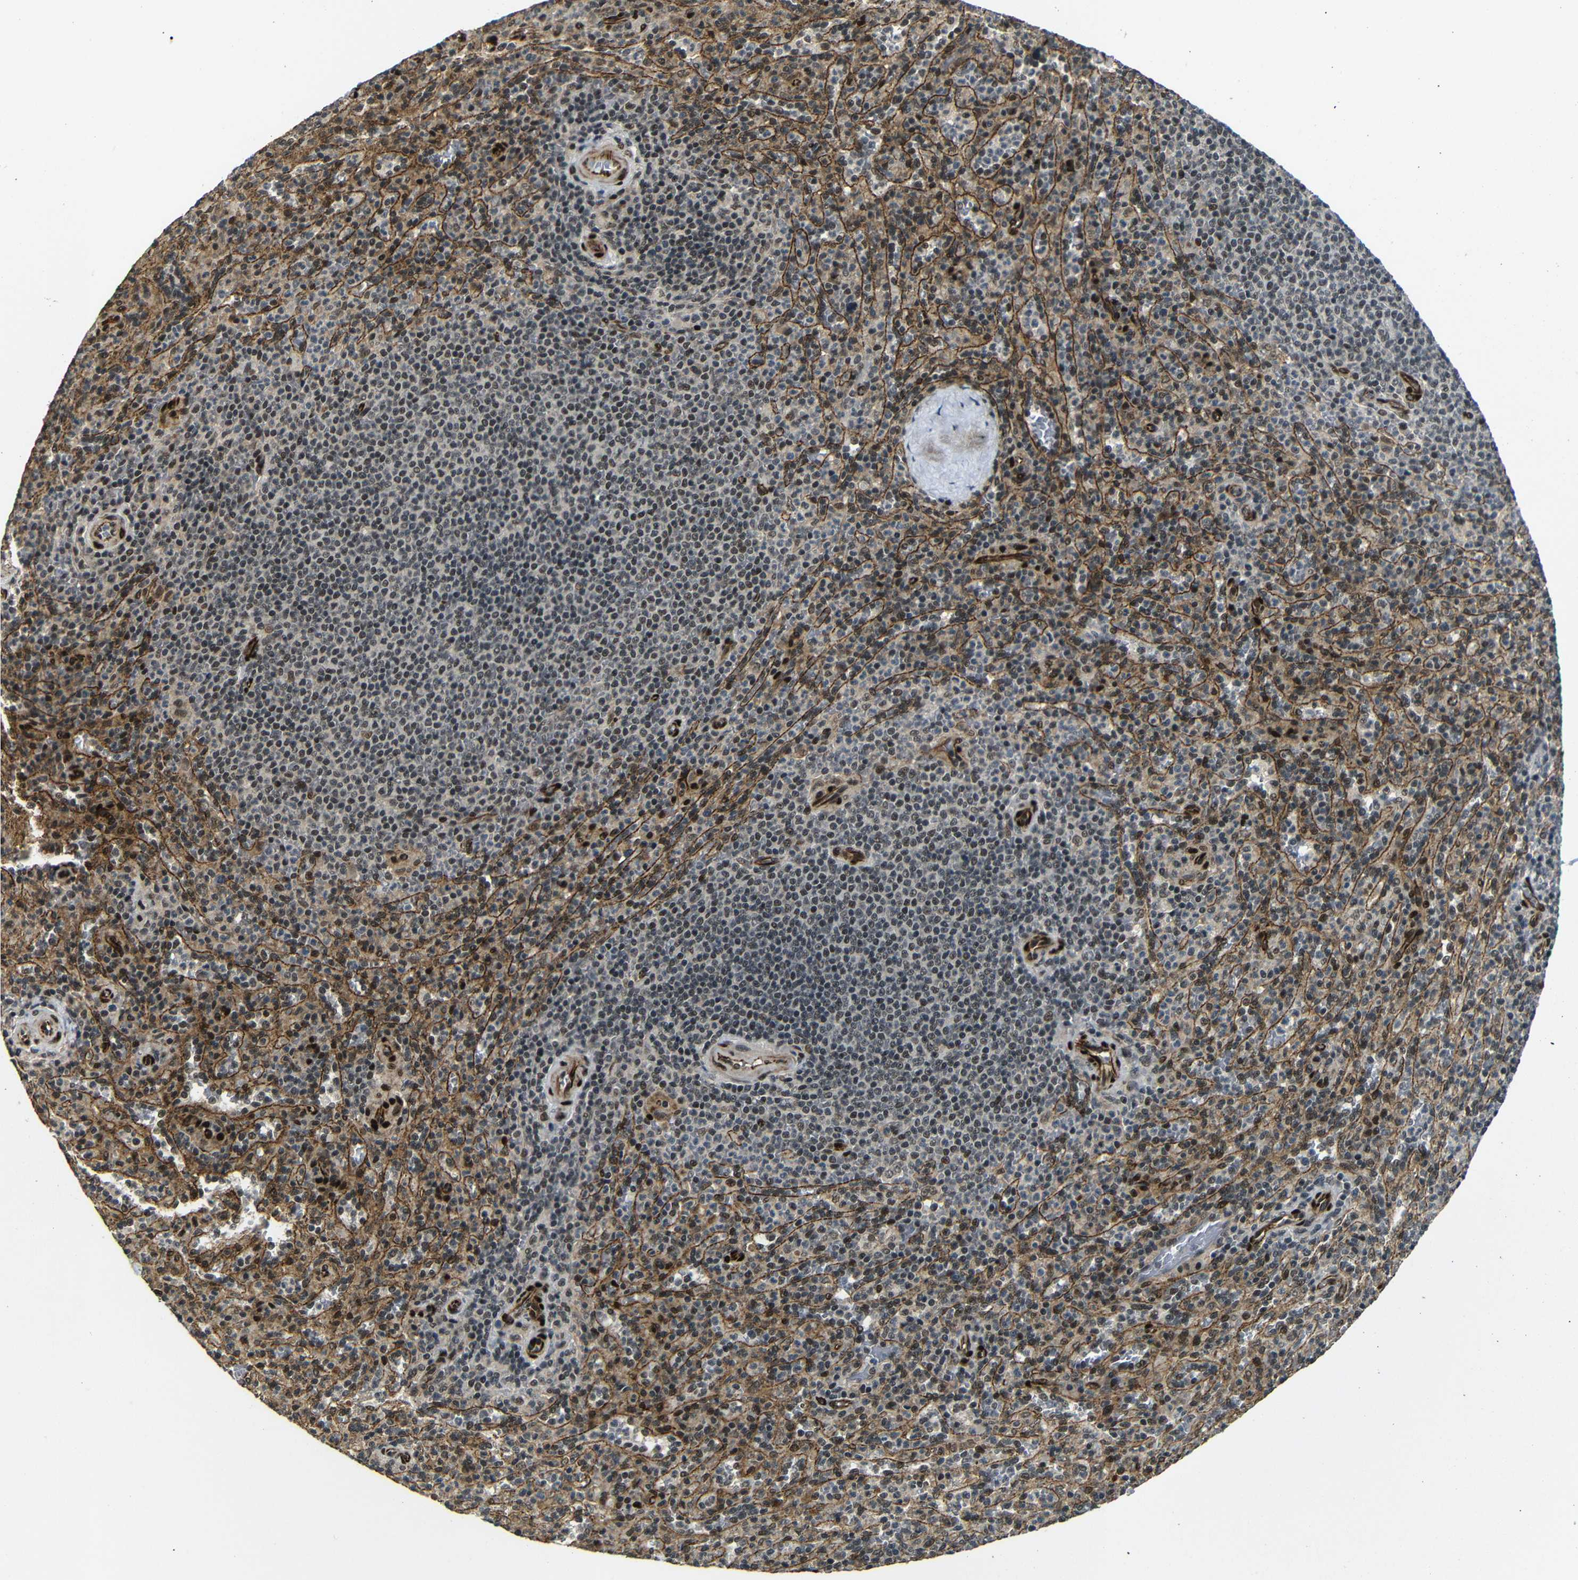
{"staining": {"intensity": "moderate", "quantity": ">75%", "location": "nuclear"}, "tissue": "spleen", "cell_type": "Cells in red pulp", "image_type": "normal", "snomed": [{"axis": "morphology", "description": "Normal tissue, NOS"}, {"axis": "topography", "description": "Spleen"}], "caption": "Spleen stained for a protein (brown) shows moderate nuclear positive positivity in about >75% of cells in red pulp.", "gene": "TBX2", "patient": {"sex": "male", "age": 36}}